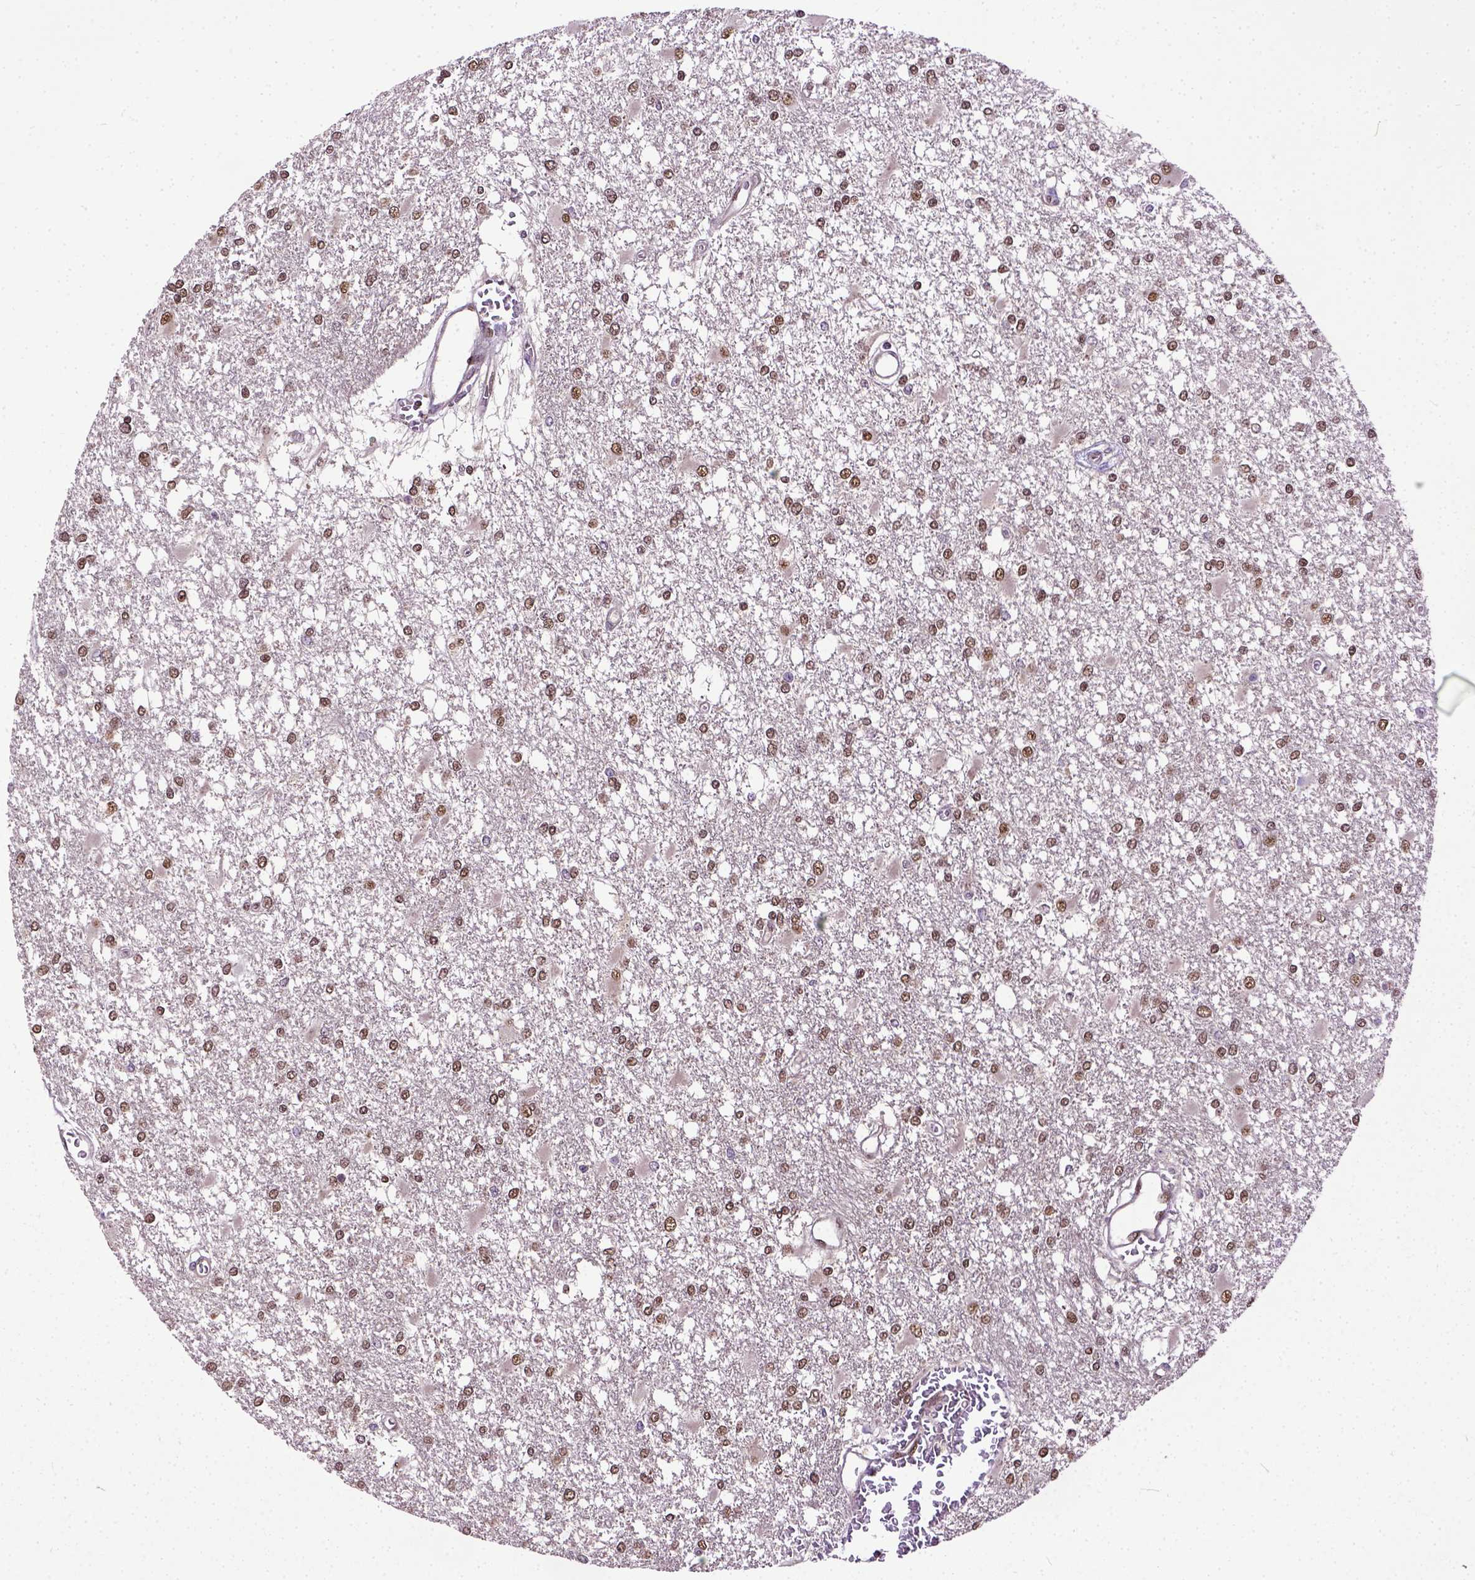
{"staining": {"intensity": "moderate", "quantity": ">75%", "location": "nuclear"}, "tissue": "glioma", "cell_type": "Tumor cells", "image_type": "cancer", "snomed": [{"axis": "morphology", "description": "Glioma, malignant, High grade"}, {"axis": "topography", "description": "Cerebral cortex"}], "caption": "Glioma was stained to show a protein in brown. There is medium levels of moderate nuclear positivity in approximately >75% of tumor cells.", "gene": "UBA3", "patient": {"sex": "male", "age": 79}}